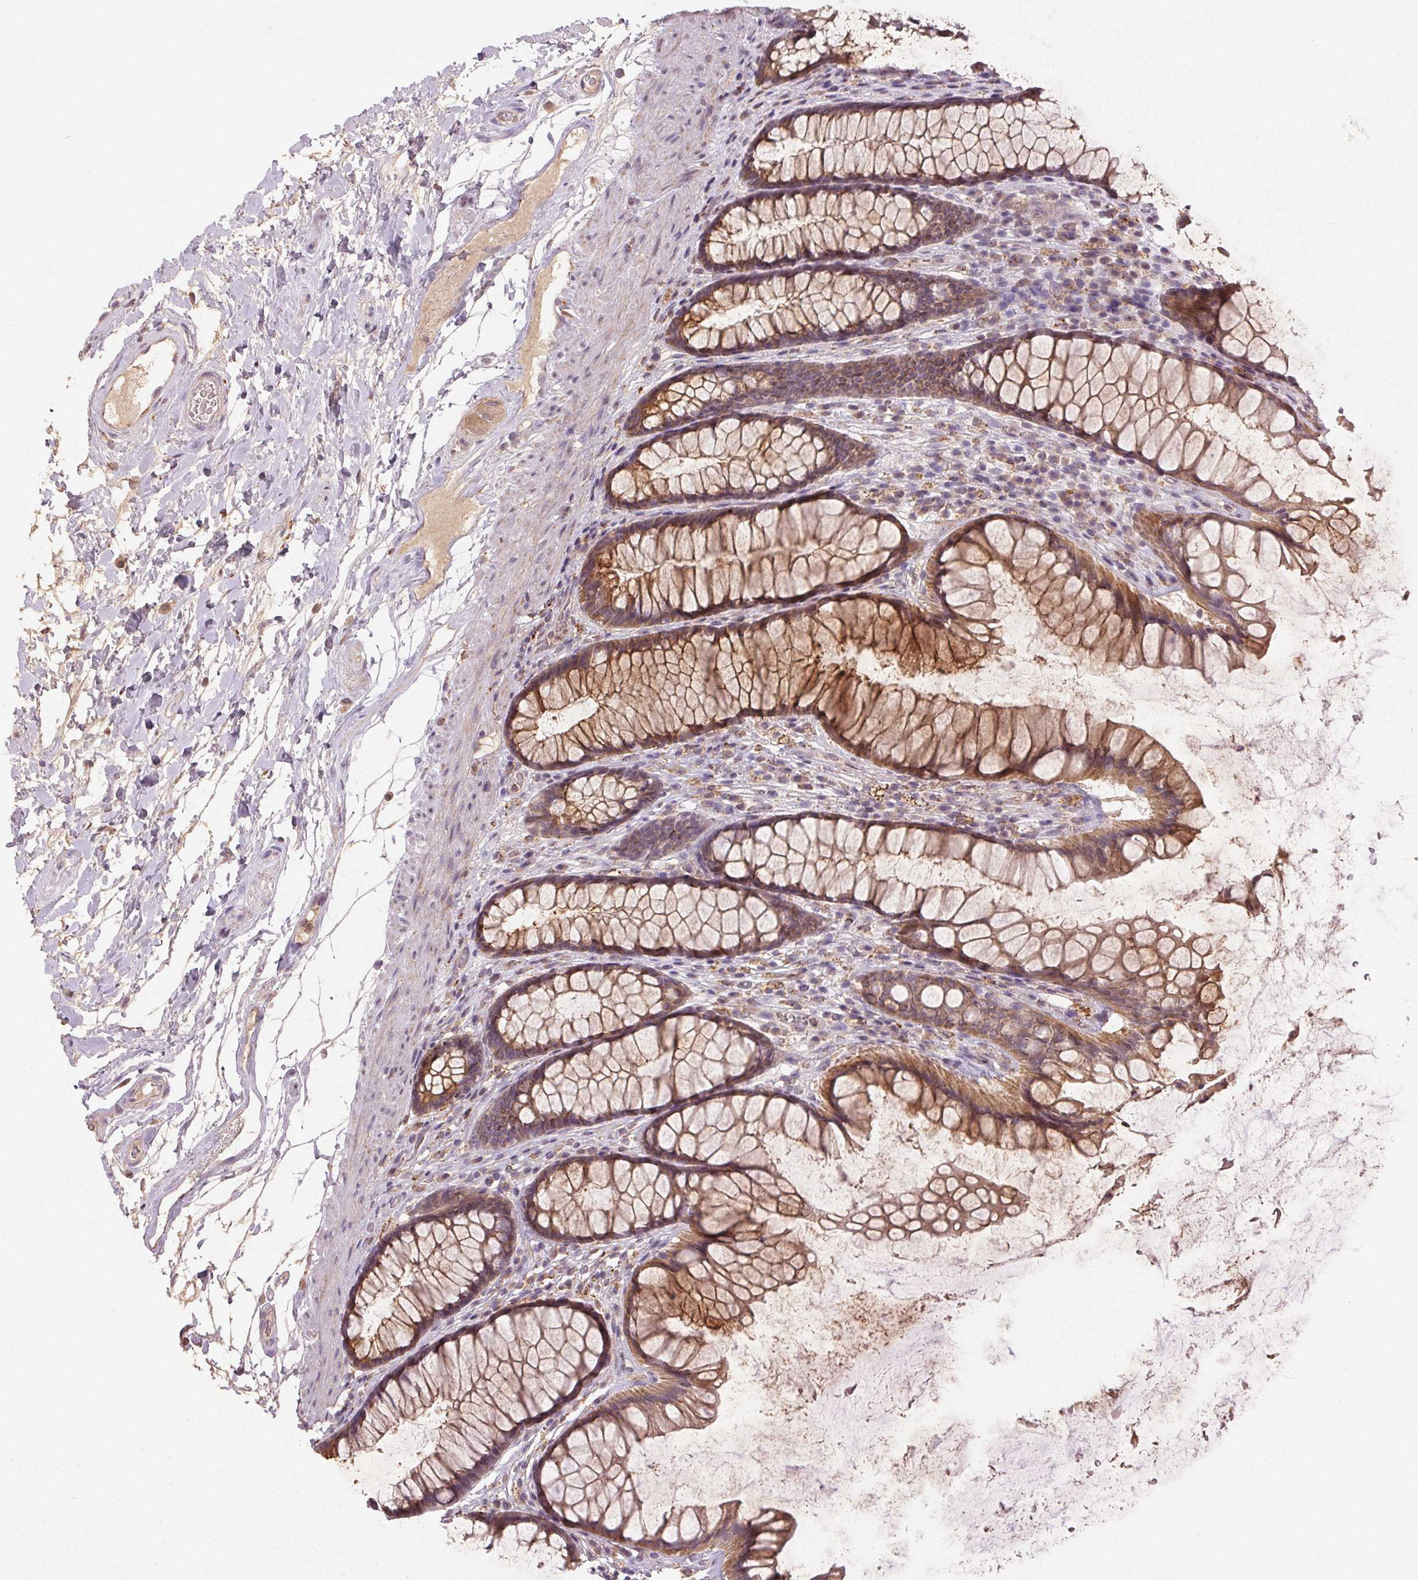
{"staining": {"intensity": "moderate", "quantity": ">75%", "location": "cytoplasmic/membranous"}, "tissue": "rectum", "cell_type": "Glandular cells", "image_type": "normal", "snomed": [{"axis": "morphology", "description": "Normal tissue, NOS"}, {"axis": "topography", "description": "Rectum"}], "caption": "Brown immunohistochemical staining in benign rectum shows moderate cytoplasmic/membranous positivity in approximately >75% of glandular cells.", "gene": "REP15", "patient": {"sex": "male", "age": 72}}